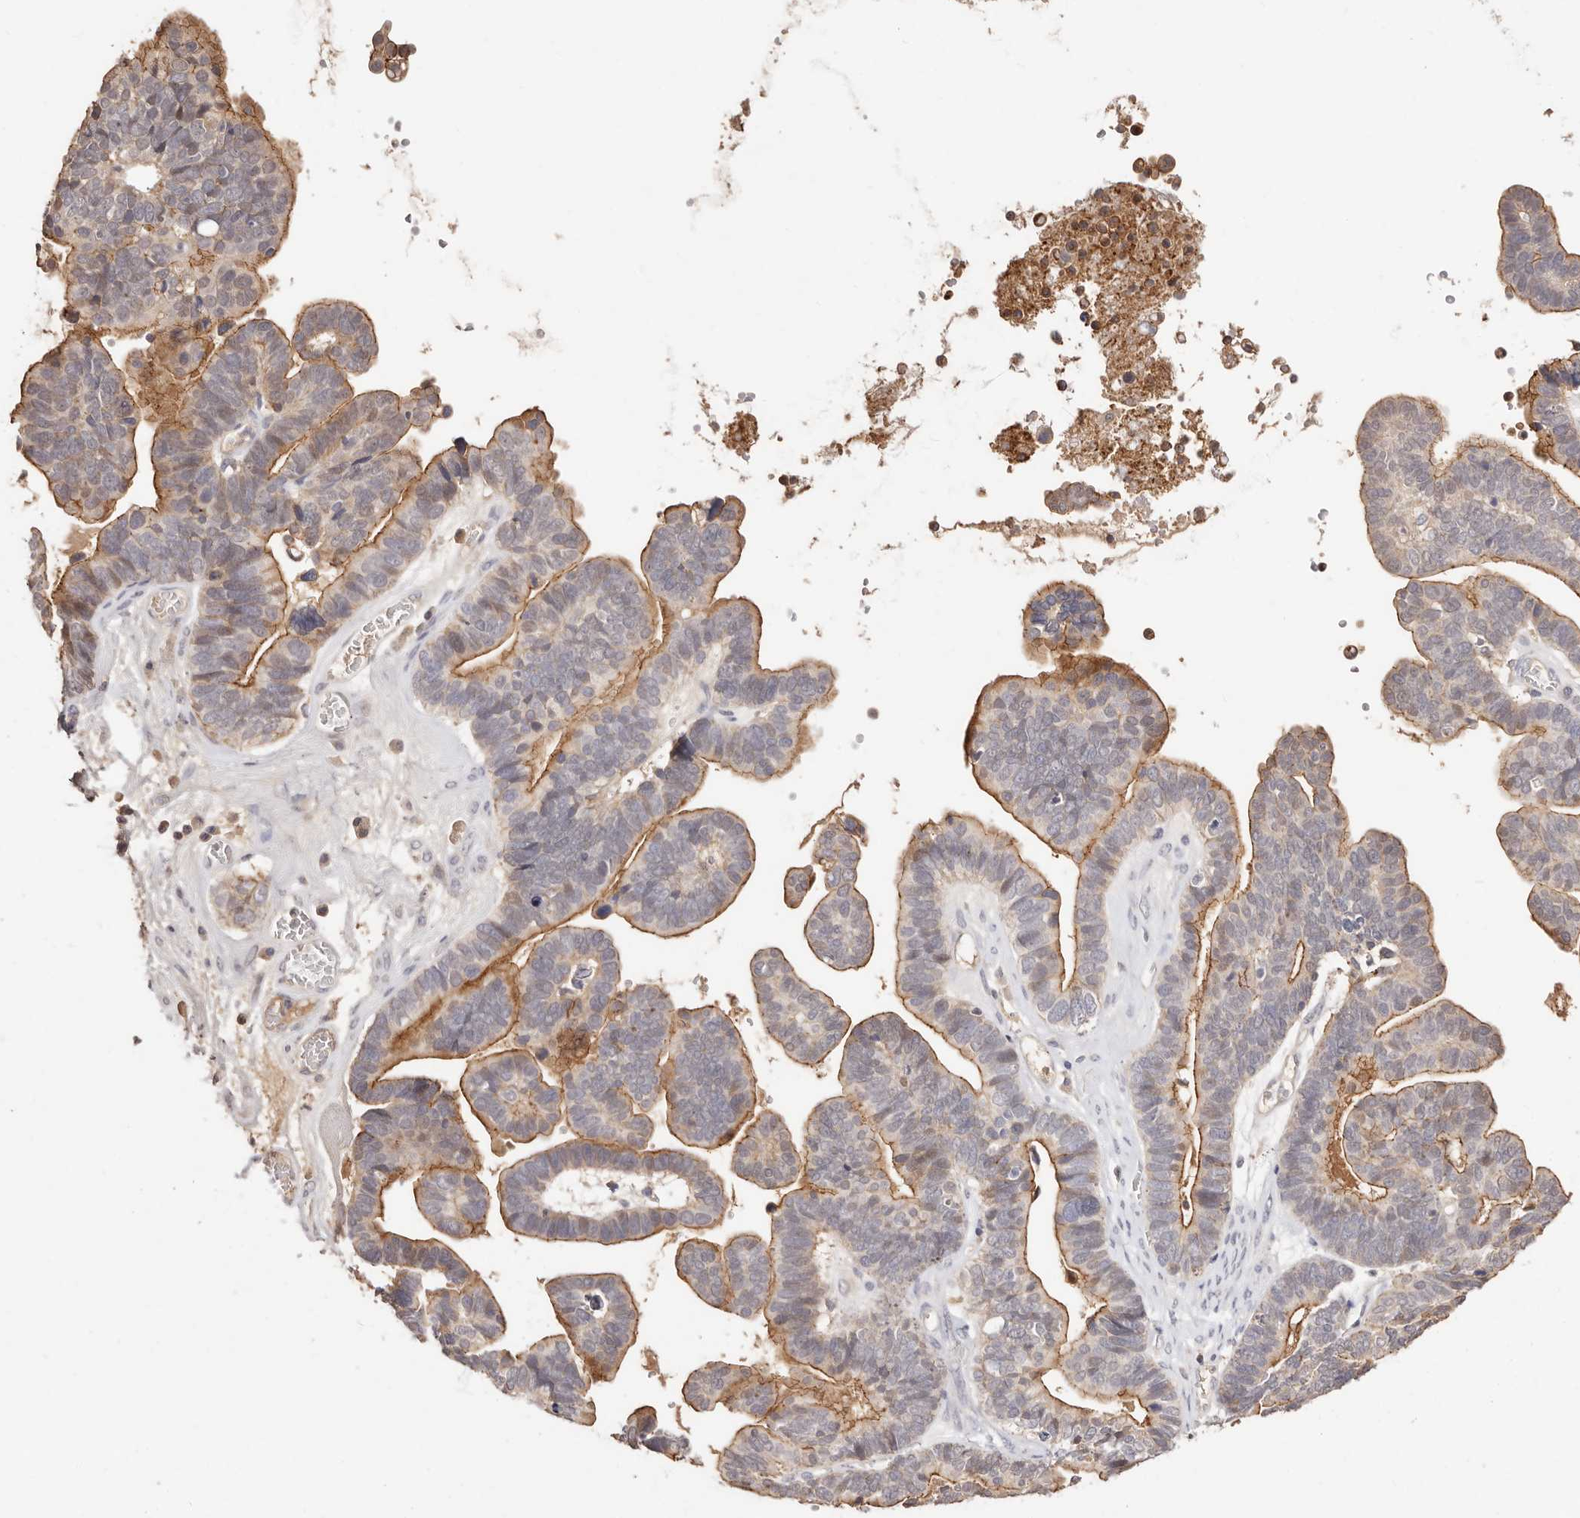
{"staining": {"intensity": "moderate", "quantity": "25%-75%", "location": "cytoplasmic/membranous"}, "tissue": "ovarian cancer", "cell_type": "Tumor cells", "image_type": "cancer", "snomed": [{"axis": "morphology", "description": "Cystadenocarcinoma, serous, NOS"}, {"axis": "topography", "description": "Ovary"}], "caption": "Human ovarian serous cystadenocarcinoma stained for a protein (brown) demonstrates moderate cytoplasmic/membranous positive staining in approximately 25%-75% of tumor cells.", "gene": "CXADR", "patient": {"sex": "female", "age": 56}}